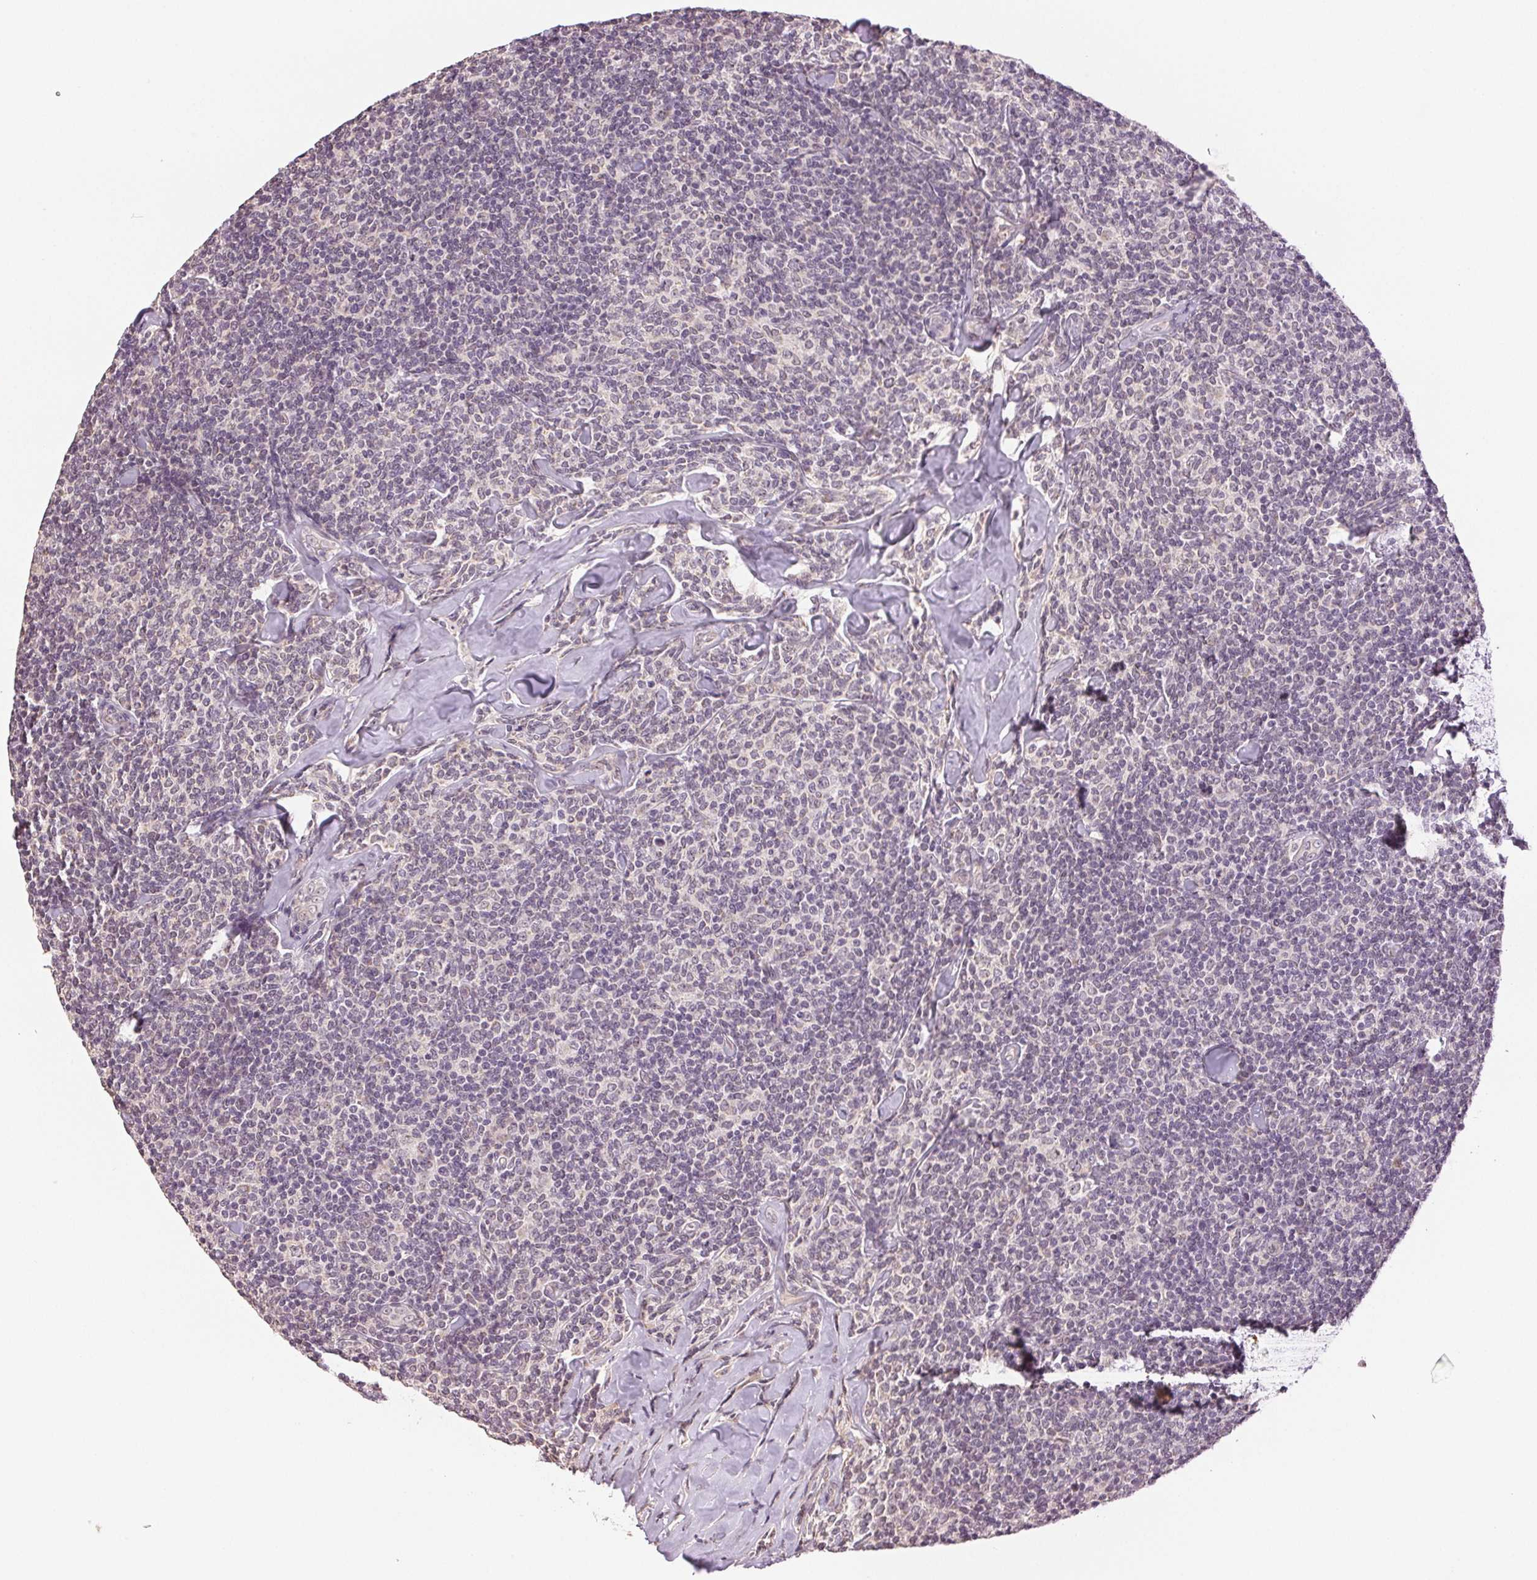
{"staining": {"intensity": "negative", "quantity": "none", "location": "none"}, "tissue": "lymphoma", "cell_type": "Tumor cells", "image_type": "cancer", "snomed": [{"axis": "morphology", "description": "Malignant lymphoma, non-Hodgkin's type, Low grade"}, {"axis": "topography", "description": "Lymph node"}], "caption": "High power microscopy image of an immunohistochemistry (IHC) photomicrograph of lymphoma, revealing no significant positivity in tumor cells.", "gene": "PLCB1", "patient": {"sex": "female", "age": 56}}